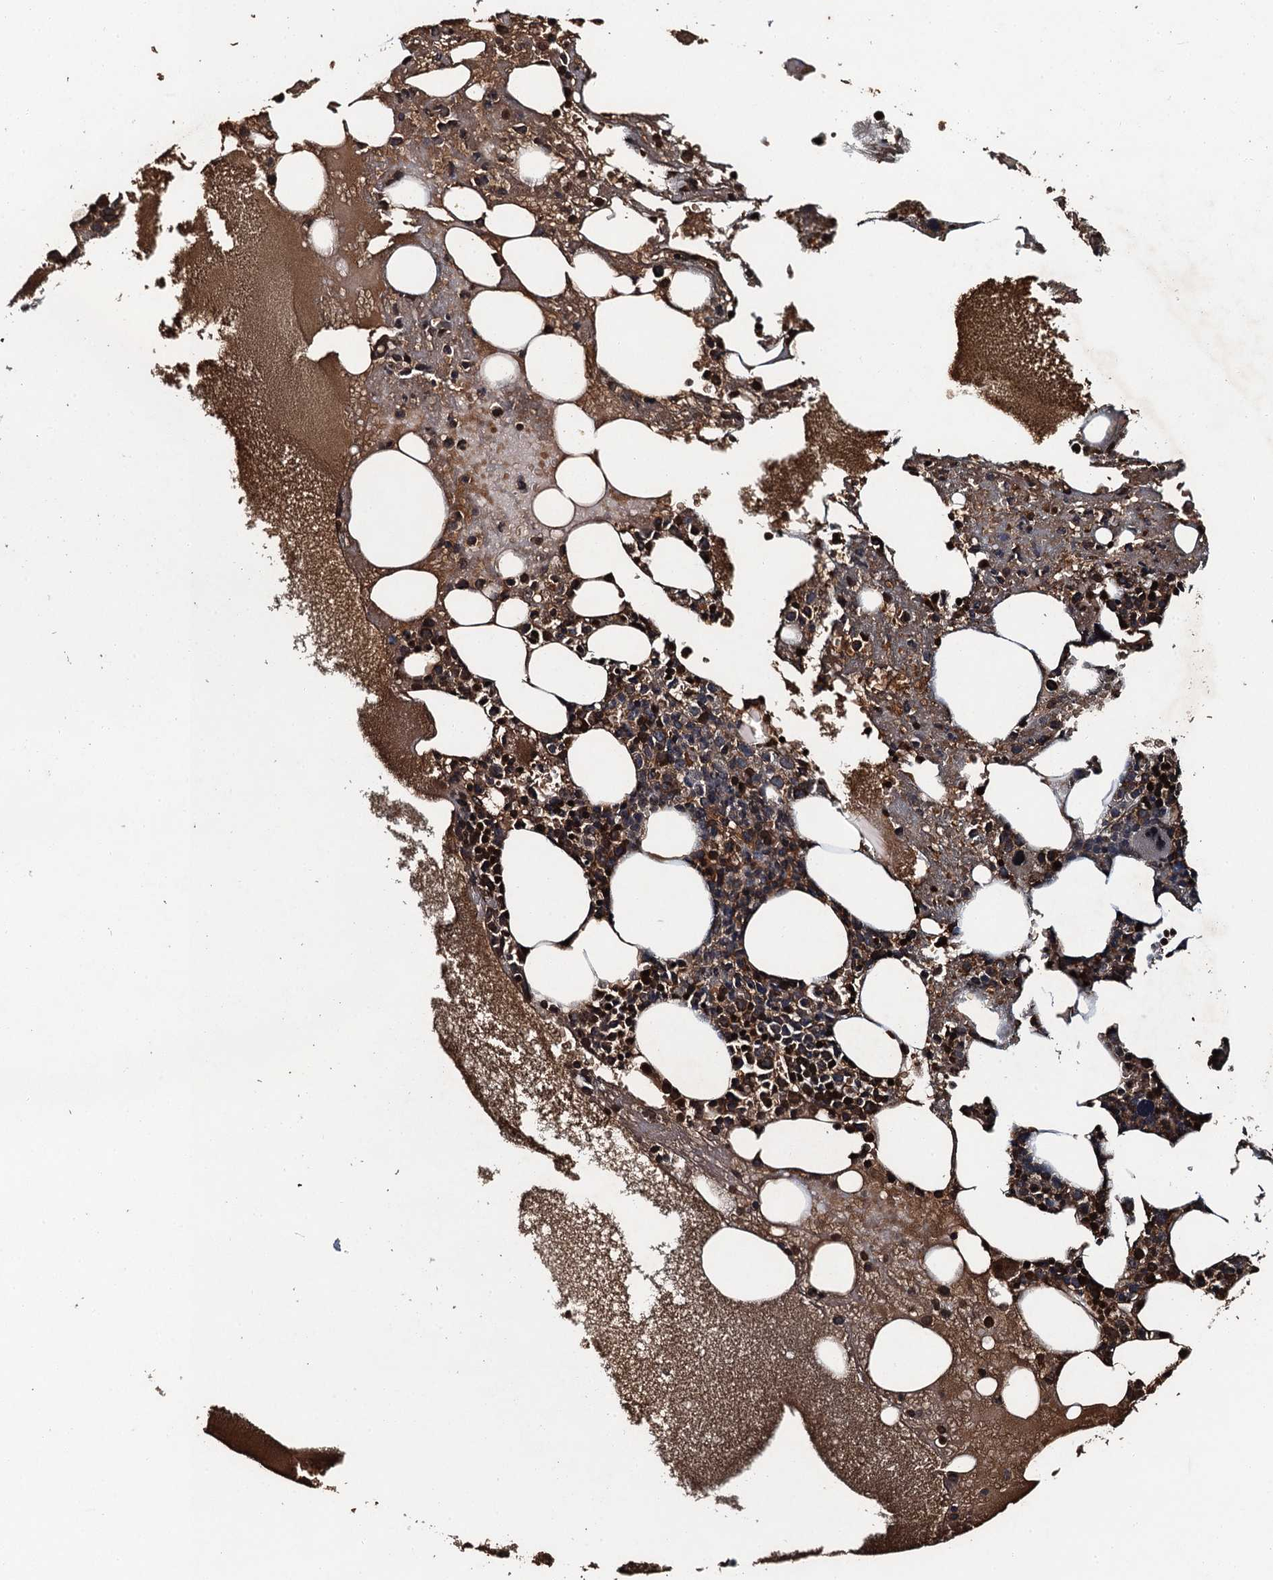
{"staining": {"intensity": "moderate", "quantity": ">75%", "location": "cytoplasmic/membranous"}, "tissue": "bone marrow", "cell_type": "Hematopoietic cells", "image_type": "normal", "snomed": [{"axis": "morphology", "description": "Normal tissue, NOS"}, {"axis": "topography", "description": "Bone marrow"}], "caption": "This micrograph shows immunohistochemistry (IHC) staining of unremarkable human bone marrow, with medium moderate cytoplasmic/membranous staining in approximately >75% of hematopoietic cells.", "gene": "SNX32", "patient": {"sex": "male", "age": 61}}